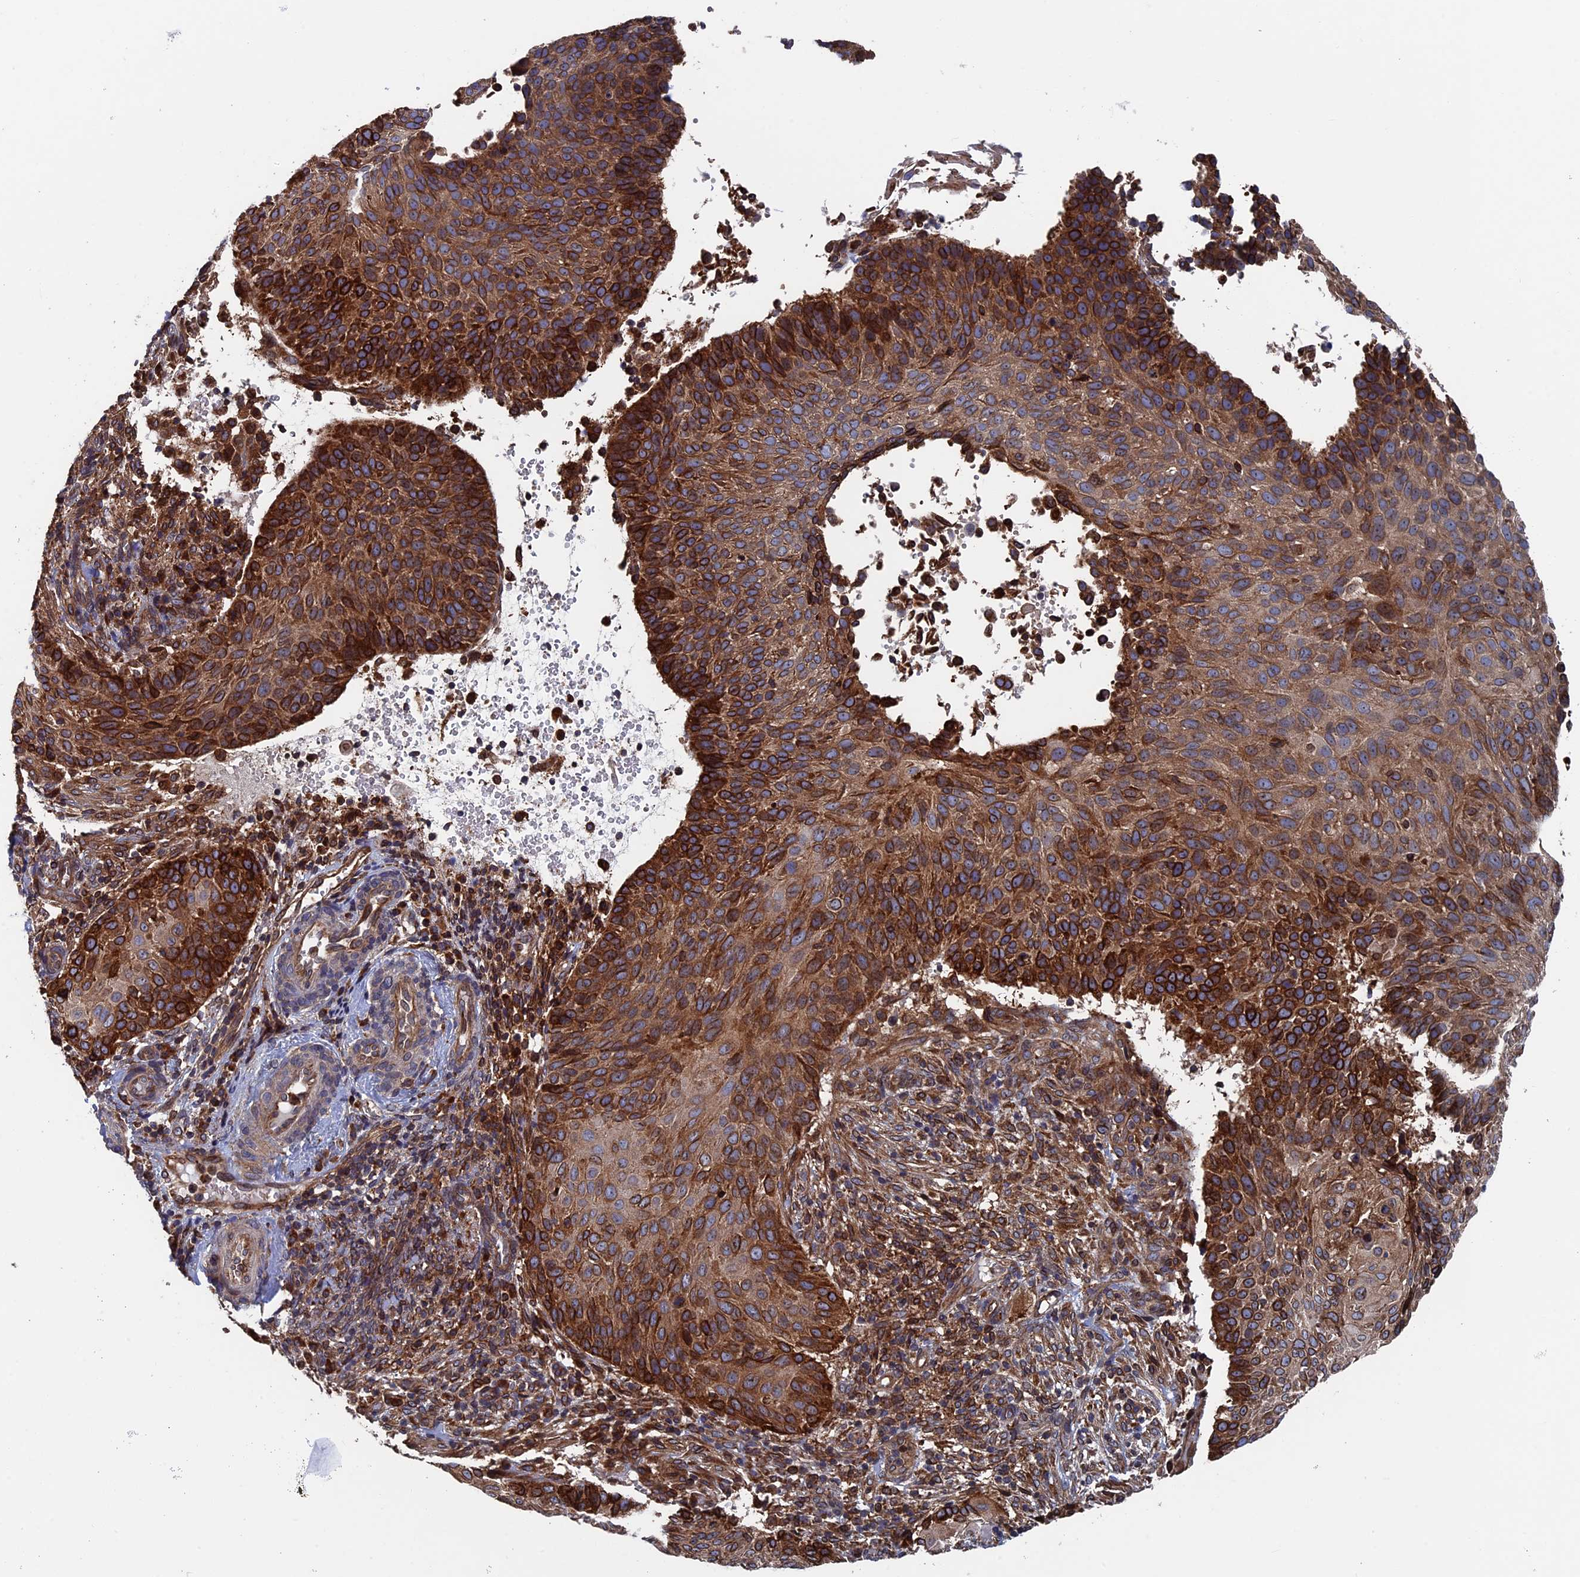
{"staining": {"intensity": "strong", "quantity": ">75%", "location": "cytoplasmic/membranous"}, "tissue": "cervical cancer", "cell_type": "Tumor cells", "image_type": "cancer", "snomed": [{"axis": "morphology", "description": "Squamous cell carcinoma, NOS"}, {"axis": "topography", "description": "Cervix"}], "caption": "Immunohistochemical staining of human cervical cancer (squamous cell carcinoma) demonstrates strong cytoplasmic/membranous protein positivity in approximately >75% of tumor cells. (DAB (3,3'-diaminobenzidine) IHC, brown staining for protein, blue staining for nuclei).", "gene": "RPUSD1", "patient": {"sex": "female", "age": 74}}